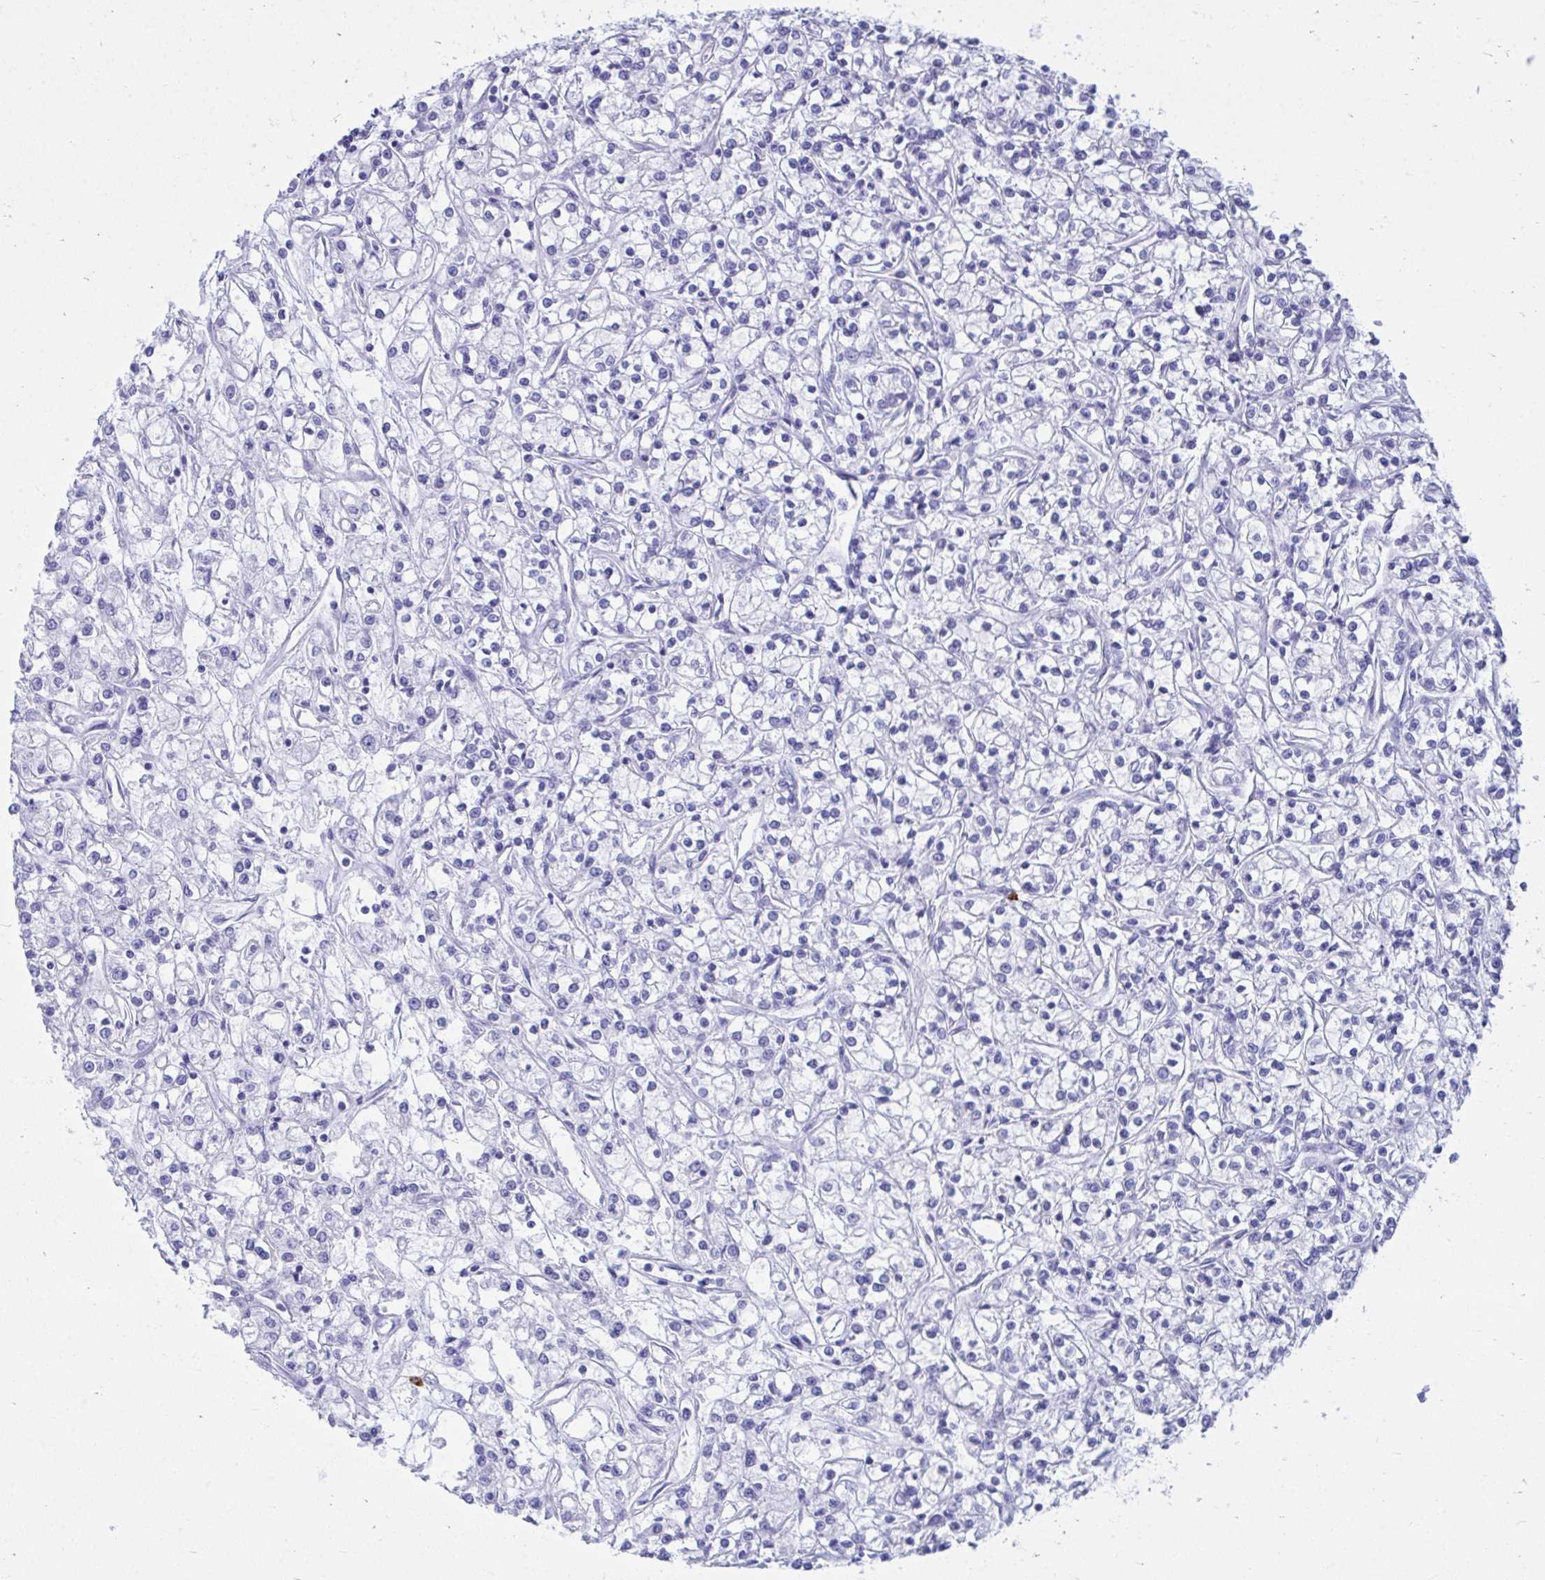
{"staining": {"intensity": "negative", "quantity": "none", "location": "none"}, "tissue": "renal cancer", "cell_type": "Tumor cells", "image_type": "cancer", "snomed": [{"axis": "morphology", "description": "Adenocarcinoma, NOS"}, {"axis": "topography", "description": "Kidney"}], "caption": "High magnification brightfield microscopy of adenocarcinoma (renal) stained with DAB (3,3'-diaminobenzidine) (brown) and counterstained with hematoxylin (blue): tumor cells show no significant expression.", "gene": "SHISA8", "patient": {"sex": "female", "age": 59}}